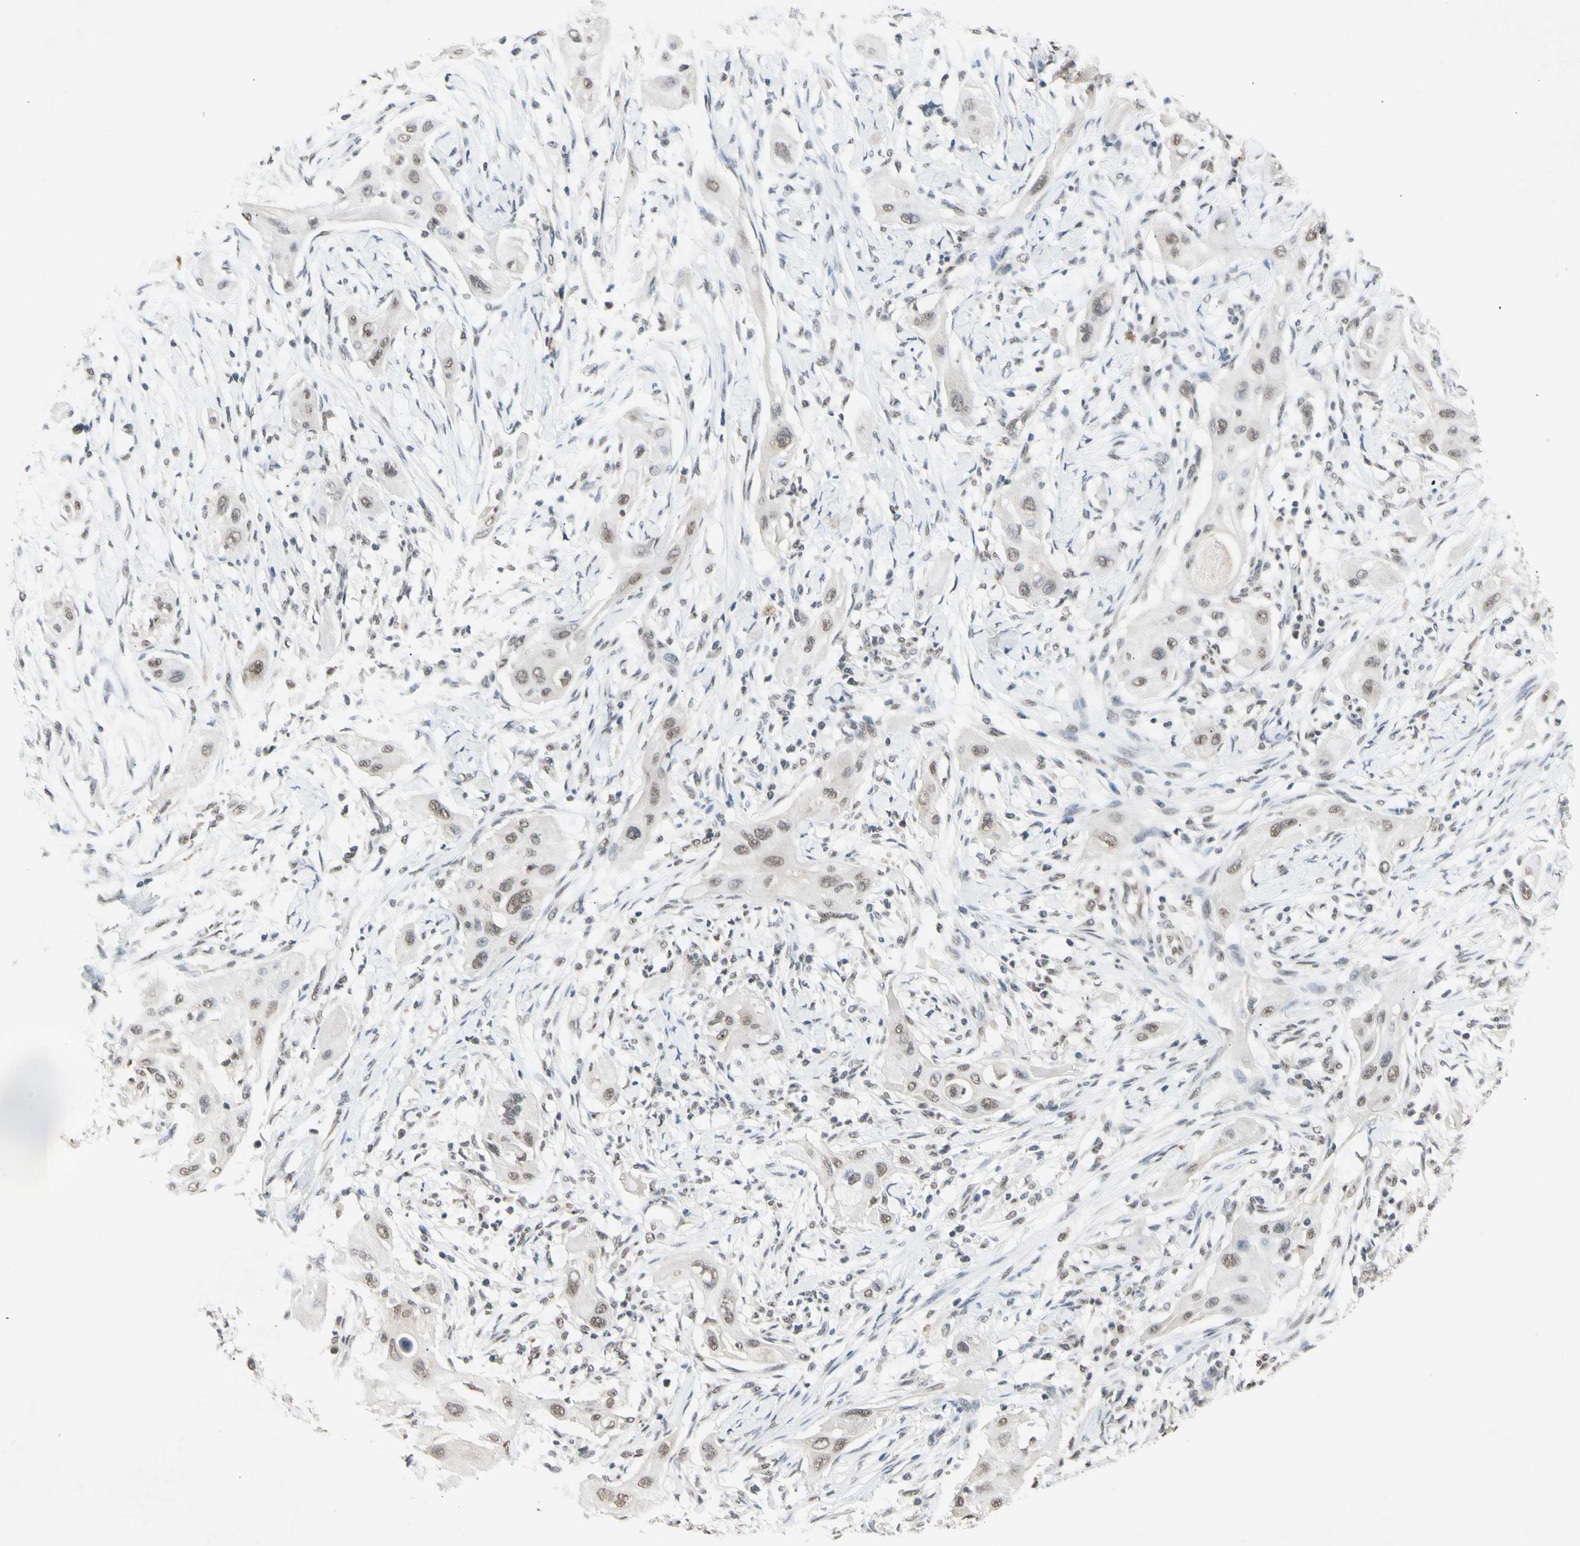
{"staining": {"intensity": "weak", "quantity": ">75%", "location": "nuclear"}, "tissue": "lung cancer", "cell_type": "Tumor cells", "image_type": "cancer", "snomed": [{"axis": "morphology", "description": "Squamous cell carcinoma, NOS"}, {"axis": "topography", "description": "Lung"}], "caption": "Squamous cell carcinoma (lung) stained with DAB IHC shows low levels of weak nuclear expression in approximately >75% of tumor cells. Nuclei are stained in blue.", "gene": "SFPQ", "patient": {"sex": "female", "age": 47}}